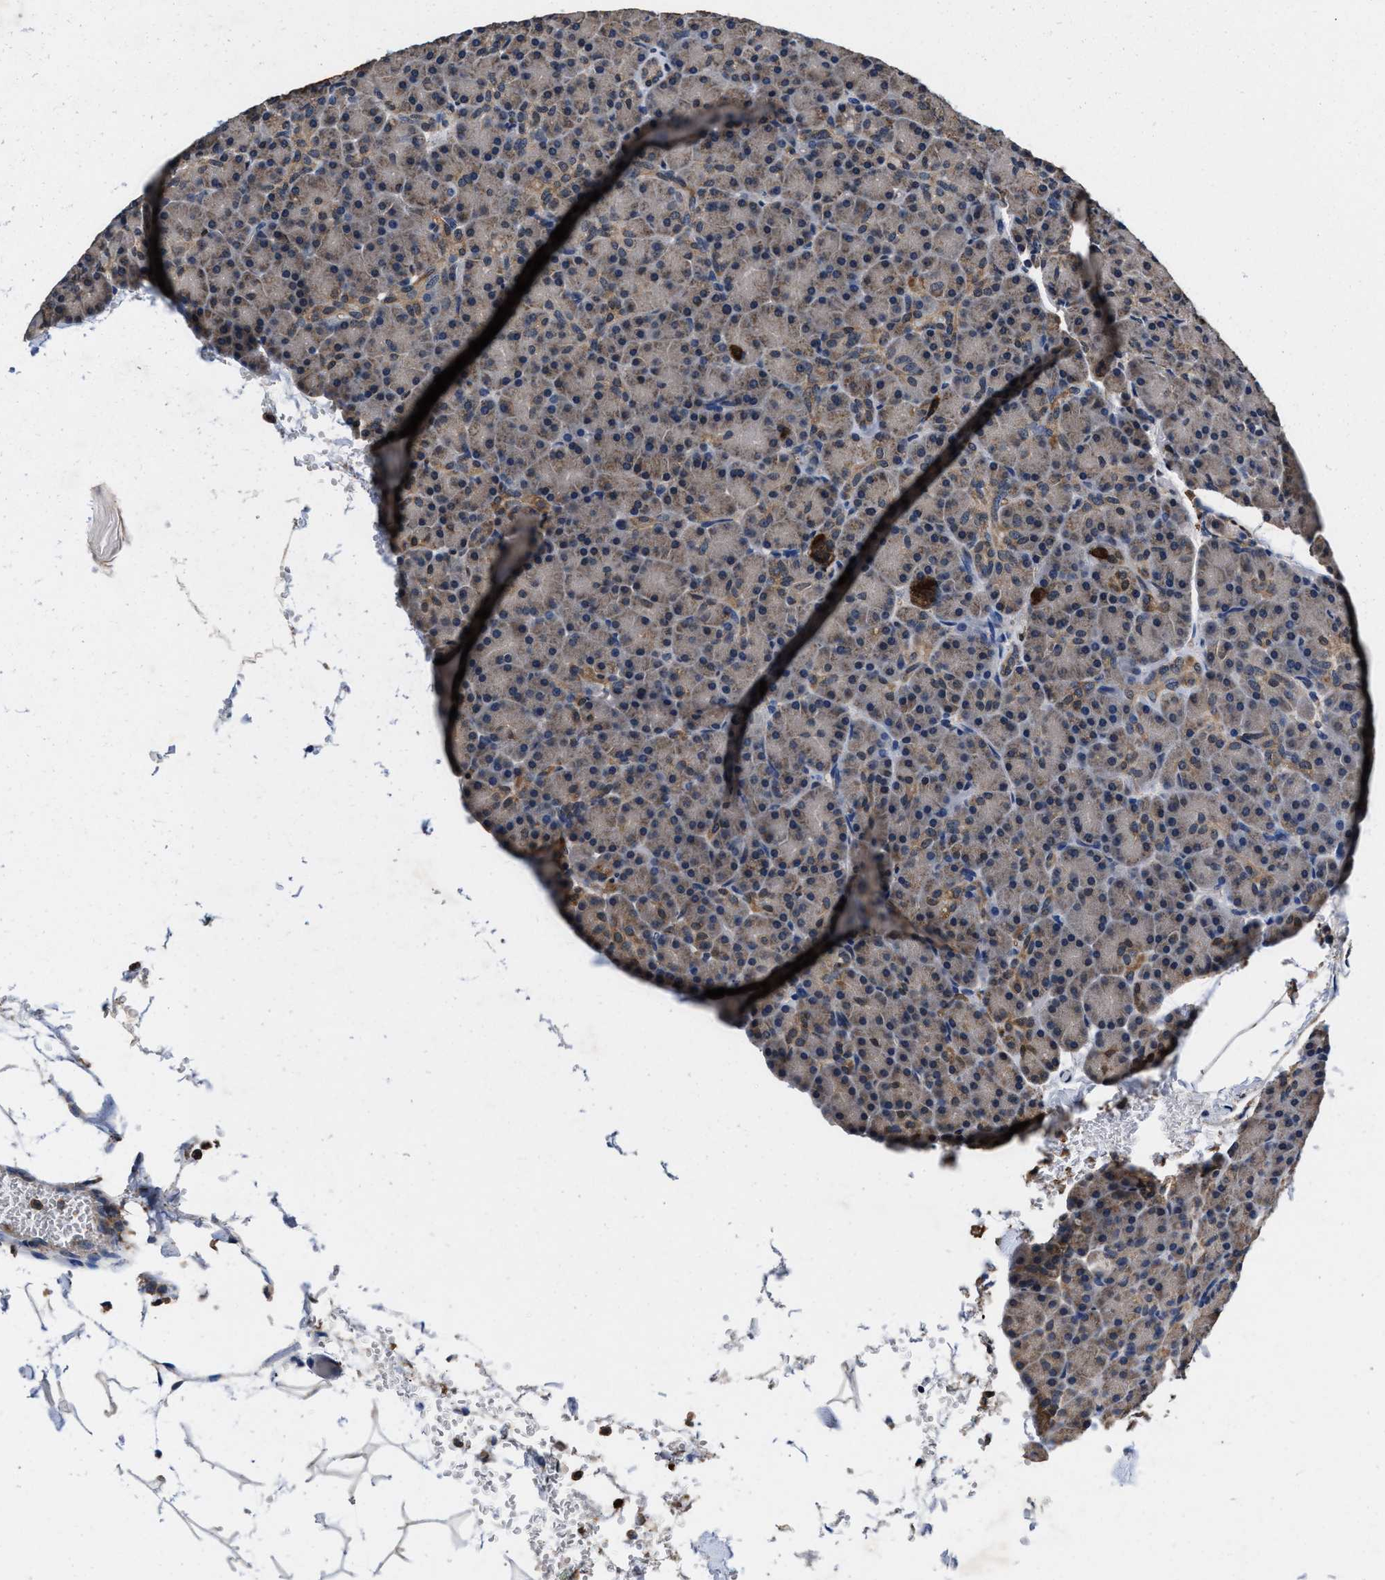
{"staining": {"intensity": "moderate", "quantity": ">75%", "location": "cytoplasmic/membranous"}, "tissue": "pancreas", "cell_type": "Exocrine glandular cells", "image_type": "normal", "snomed": [{"axis": "morphology", "description": "Normal tissue, NOS"}, {"axis": "topography", "description": "Pancreas"}], "caption": "Protein analysis of normal pancreas reveals moderate cytoplasmic/membranous staining in approximately >75% of exocrine glandular cells.", "gene": "ACLY", "patient": {"sex": "female", "age": 43}}